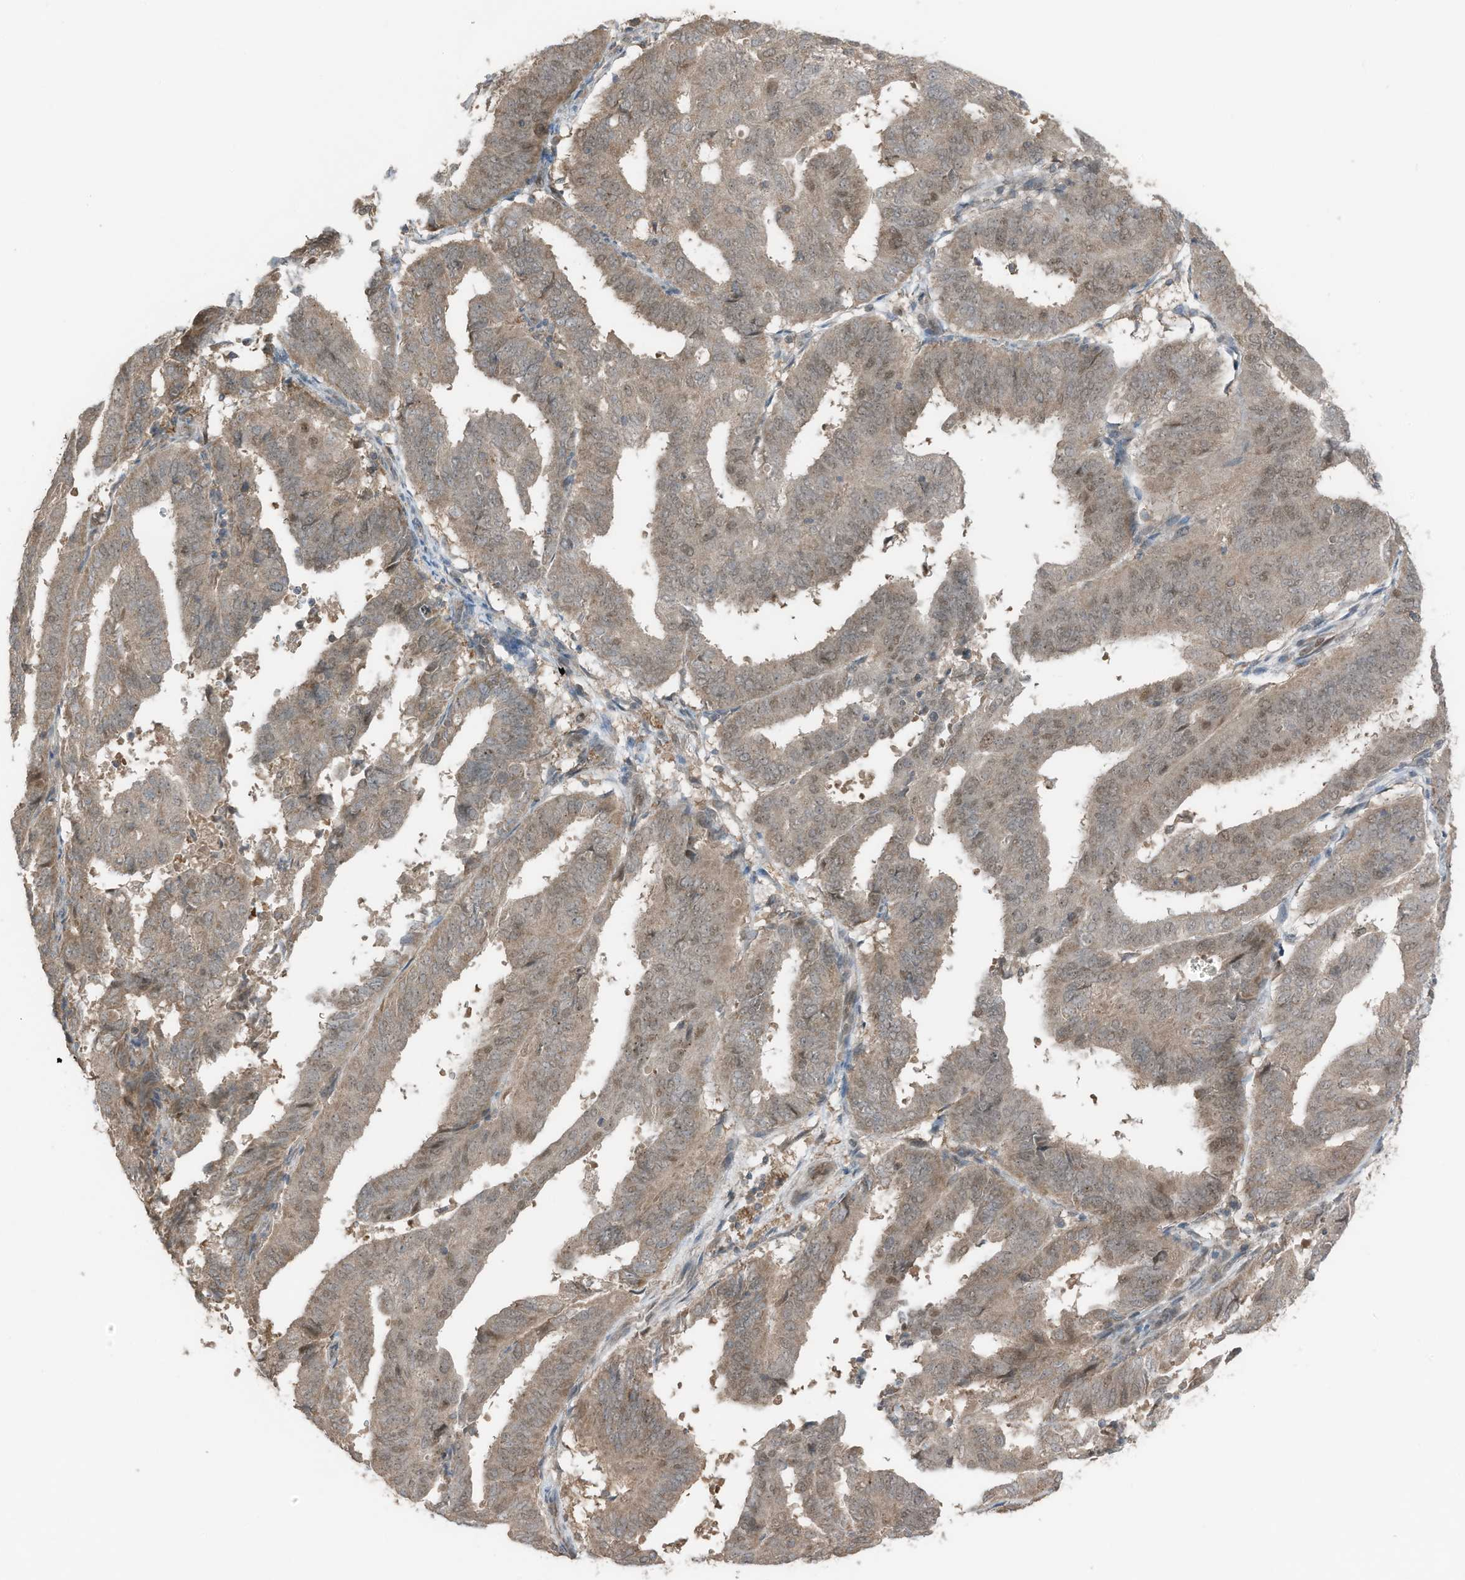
{"staining": {"intensity": "weak", "quantity": ">75%", "location": "cytoplasmic/membranous,nuclear"}, "tissue": "endometrial cancer", "cell_type": "Tumor cells", "image_type": "cancer", "snomed": [{"axis": "morphology", "description": "Adenocarcinoma, NOS"}, {"axis": "topography", "description": "Uterus"}], "caption": "Immunohistochemistry (IHC) of human adenocarcinoma (endometrial) demonstrates low levels of weak cytoplasmic/membranous and nuclear staining in approximately >75% of tumor cells.", "gene": "TXNDC9", "patient": {"sex": "female", "age": 77}}